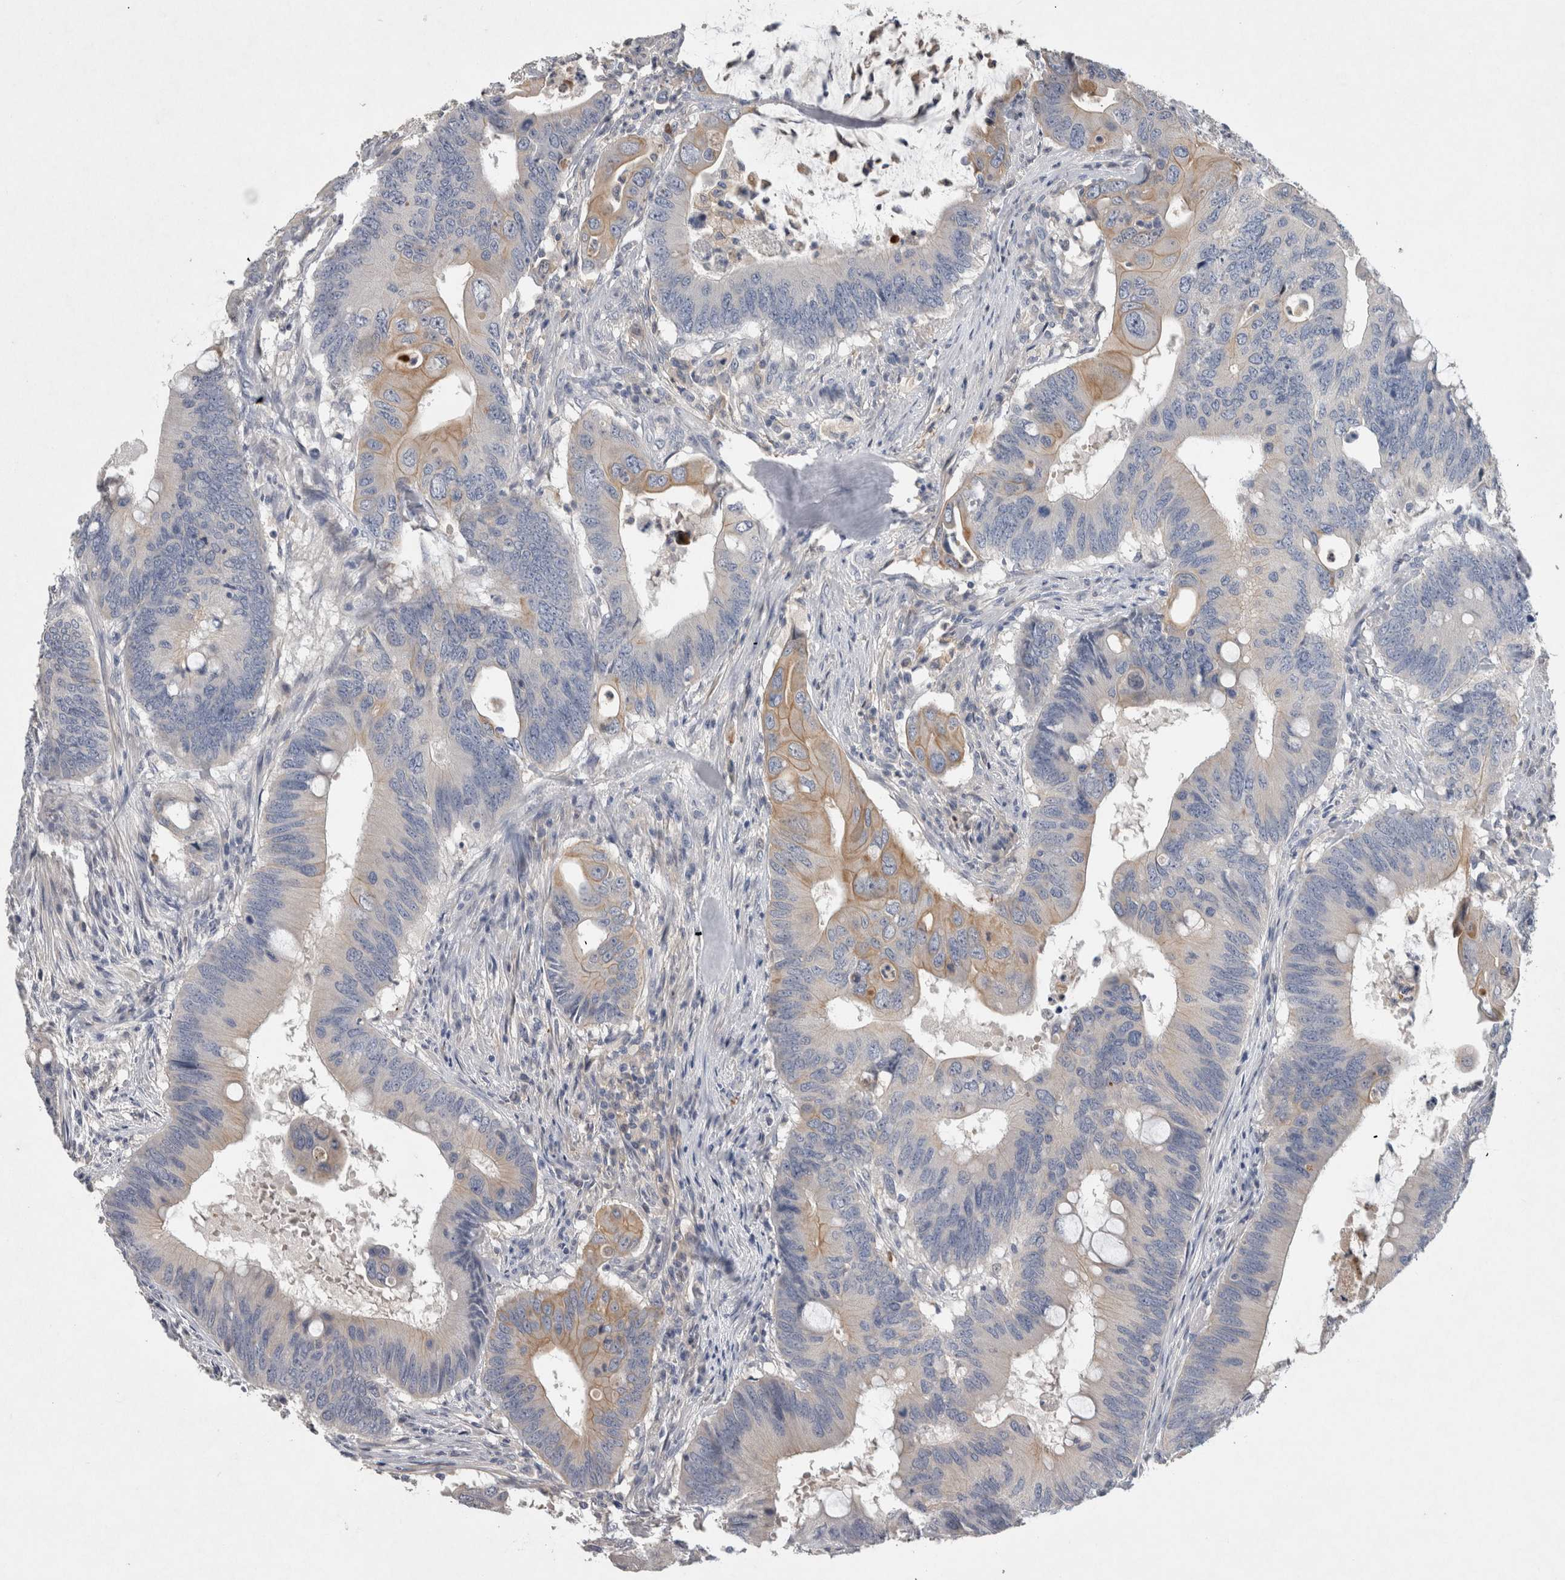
{"staining": {"intensity": "moderate", "quantity": "<25%", "location": "cytoplasmic/membranous"}, "tissue": "colorectal cancer", "cell_type": "Tumor cells", "image_type": "cancer", "snomed": [{"axis": "morphology", "description": "Adenocarcinoma, NOS"}, {"axis": "topography", "description": "Colon"}], "caption": "Approximately <25% of tumor cells in colorectal cancer demonstrate moderate cytoplasmic/membranous protein staining as visualized by brown immunohistochemical staining.", "gene": "HEXD", "patient": {"sex": "male", "age": 71}}